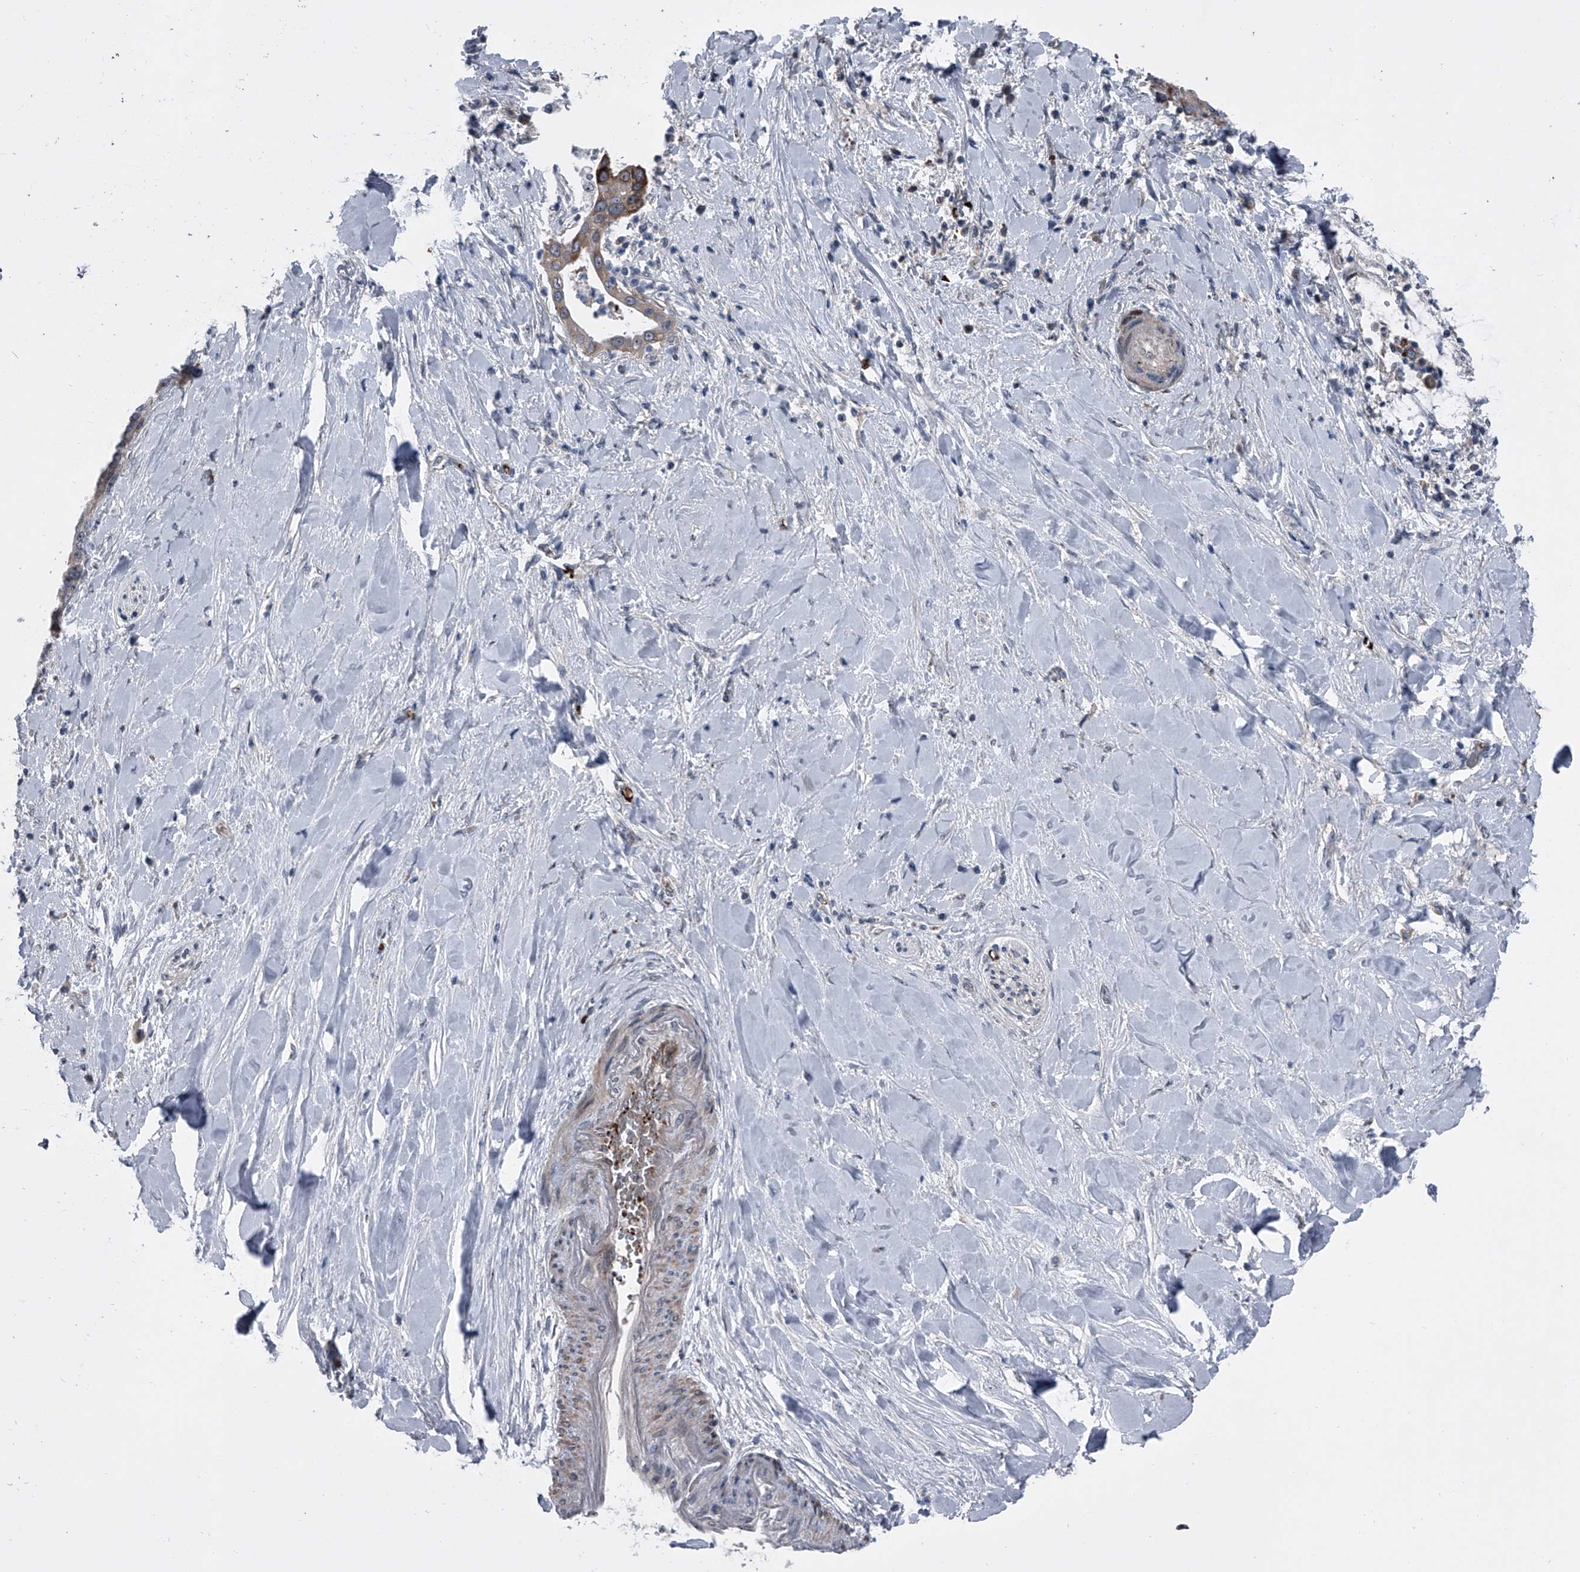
{"staining": {"intensity": "moderate", "quantity": "<25%", "location": "cytoplasmic/membranous,nuclear"}, "tissue": "liver cancer", "cell_type": "Tumor cells", "image_type": "cancer", "snomed": [{"axis": "morphology", "description": "Cholangiocarcinoma"}, {"axis": "topography", "description": "Liver"}], "caption": "Approximately <25% of tumor cells in cholangiocarcinoma (liver) demonstrate moderate cytoplasmic/membranous and nuclear protein expression as visualized by brown immunohistochemical staining.", "gene": "CEP85L", "patient": {"sex": "female", "age": 54}}